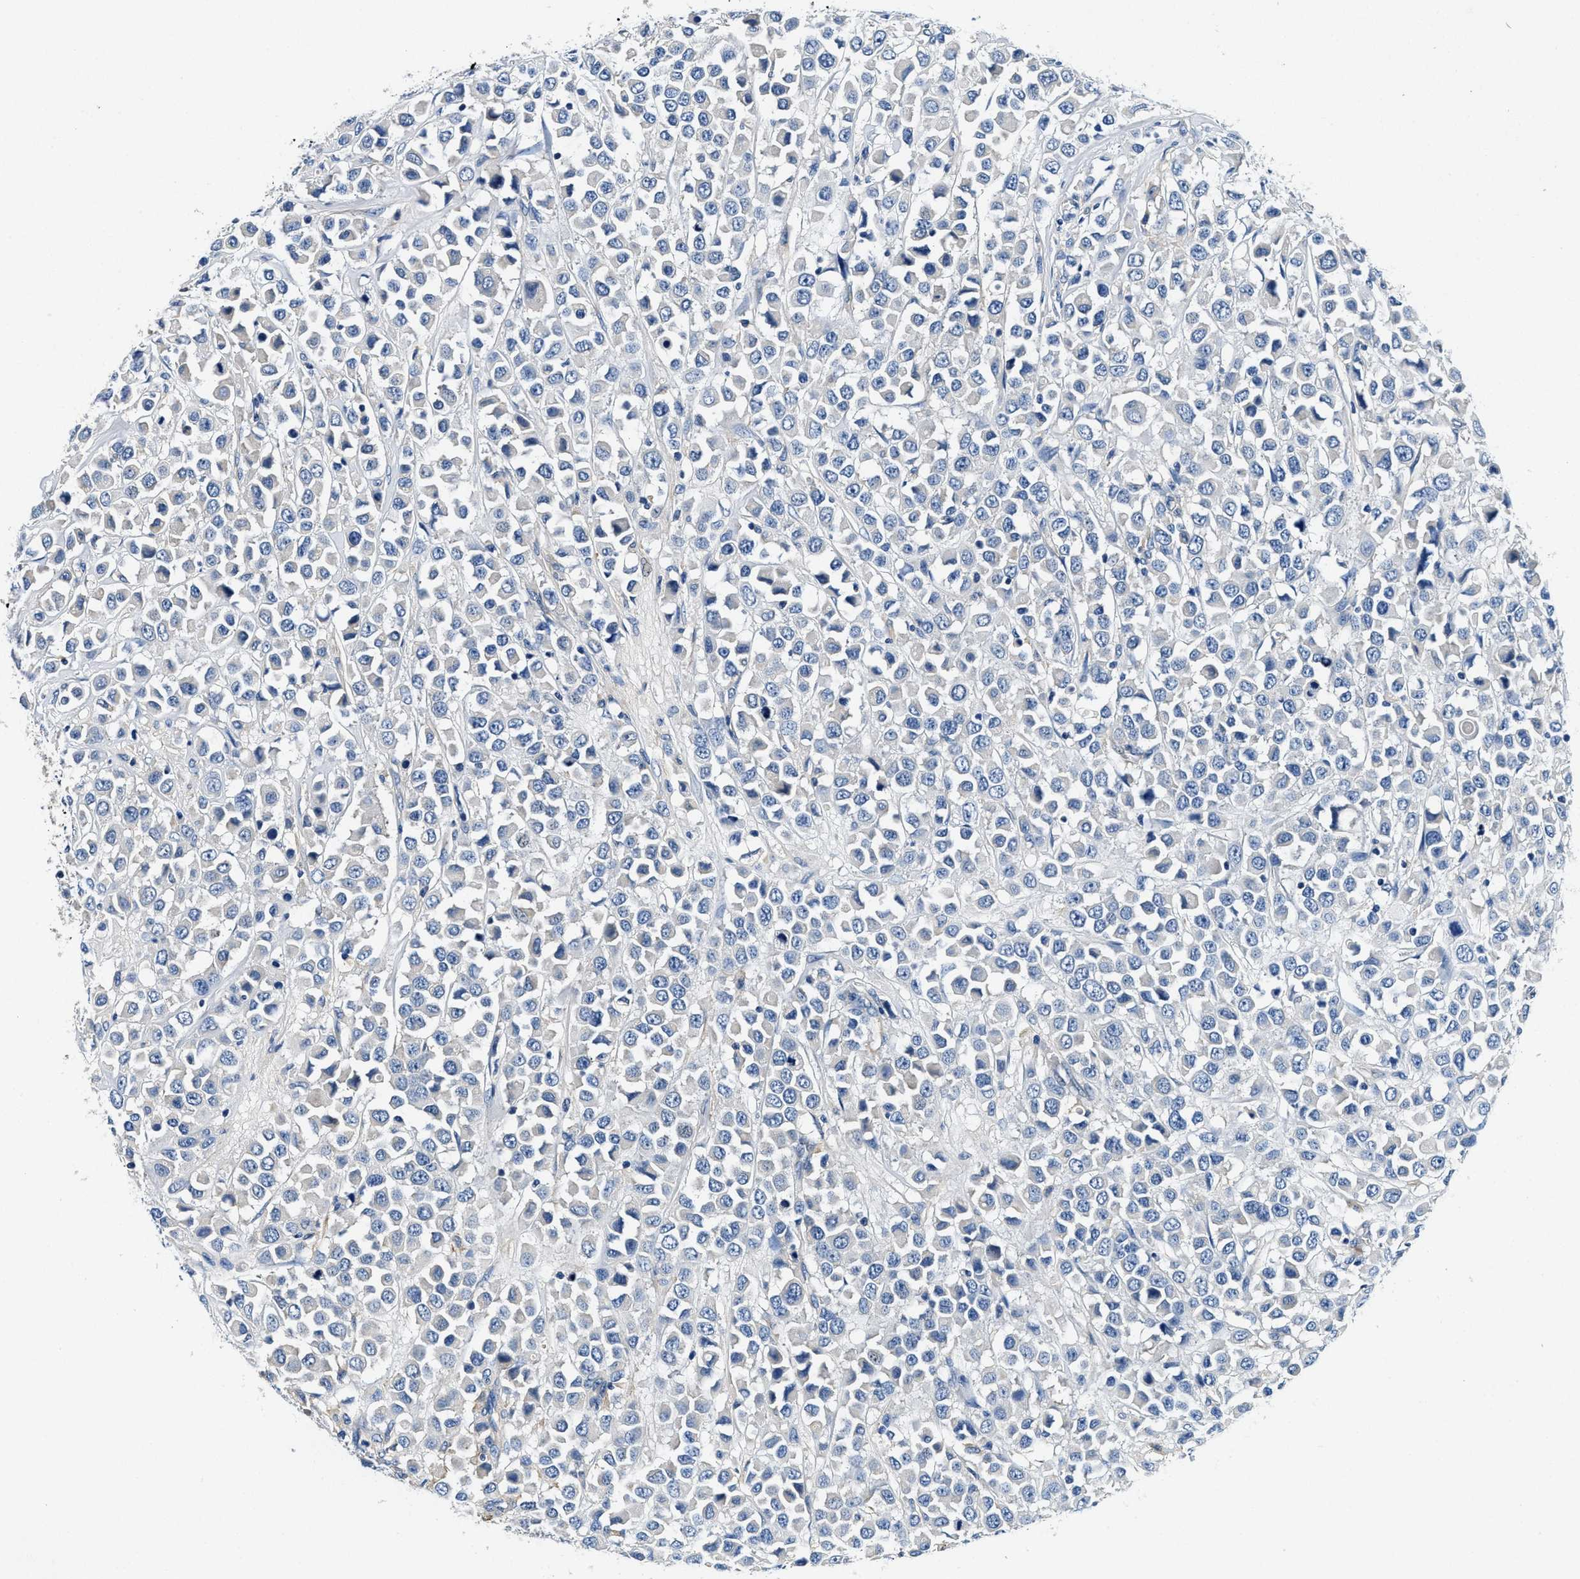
{"staining": {"intensity": "negative", "quantity": "none", "location": "none"}, "tissue": "breast cancer", "cell_type": "Tumor cells", "image_type": "cancer", "snomed": [{"axis": "morphology", "description": "Duct carcinoma"}, {"axis": "topography", "description": "Breast"}], "caption": "High power microscopy image of an immunohistochemistry (IHC) micrograph of breast cancer (invasive ductal carcinoma), revealing no significant positivity in tumor cells.", "gene": "ZFAND3", "patient": {"sex": "female", "age": 61}}